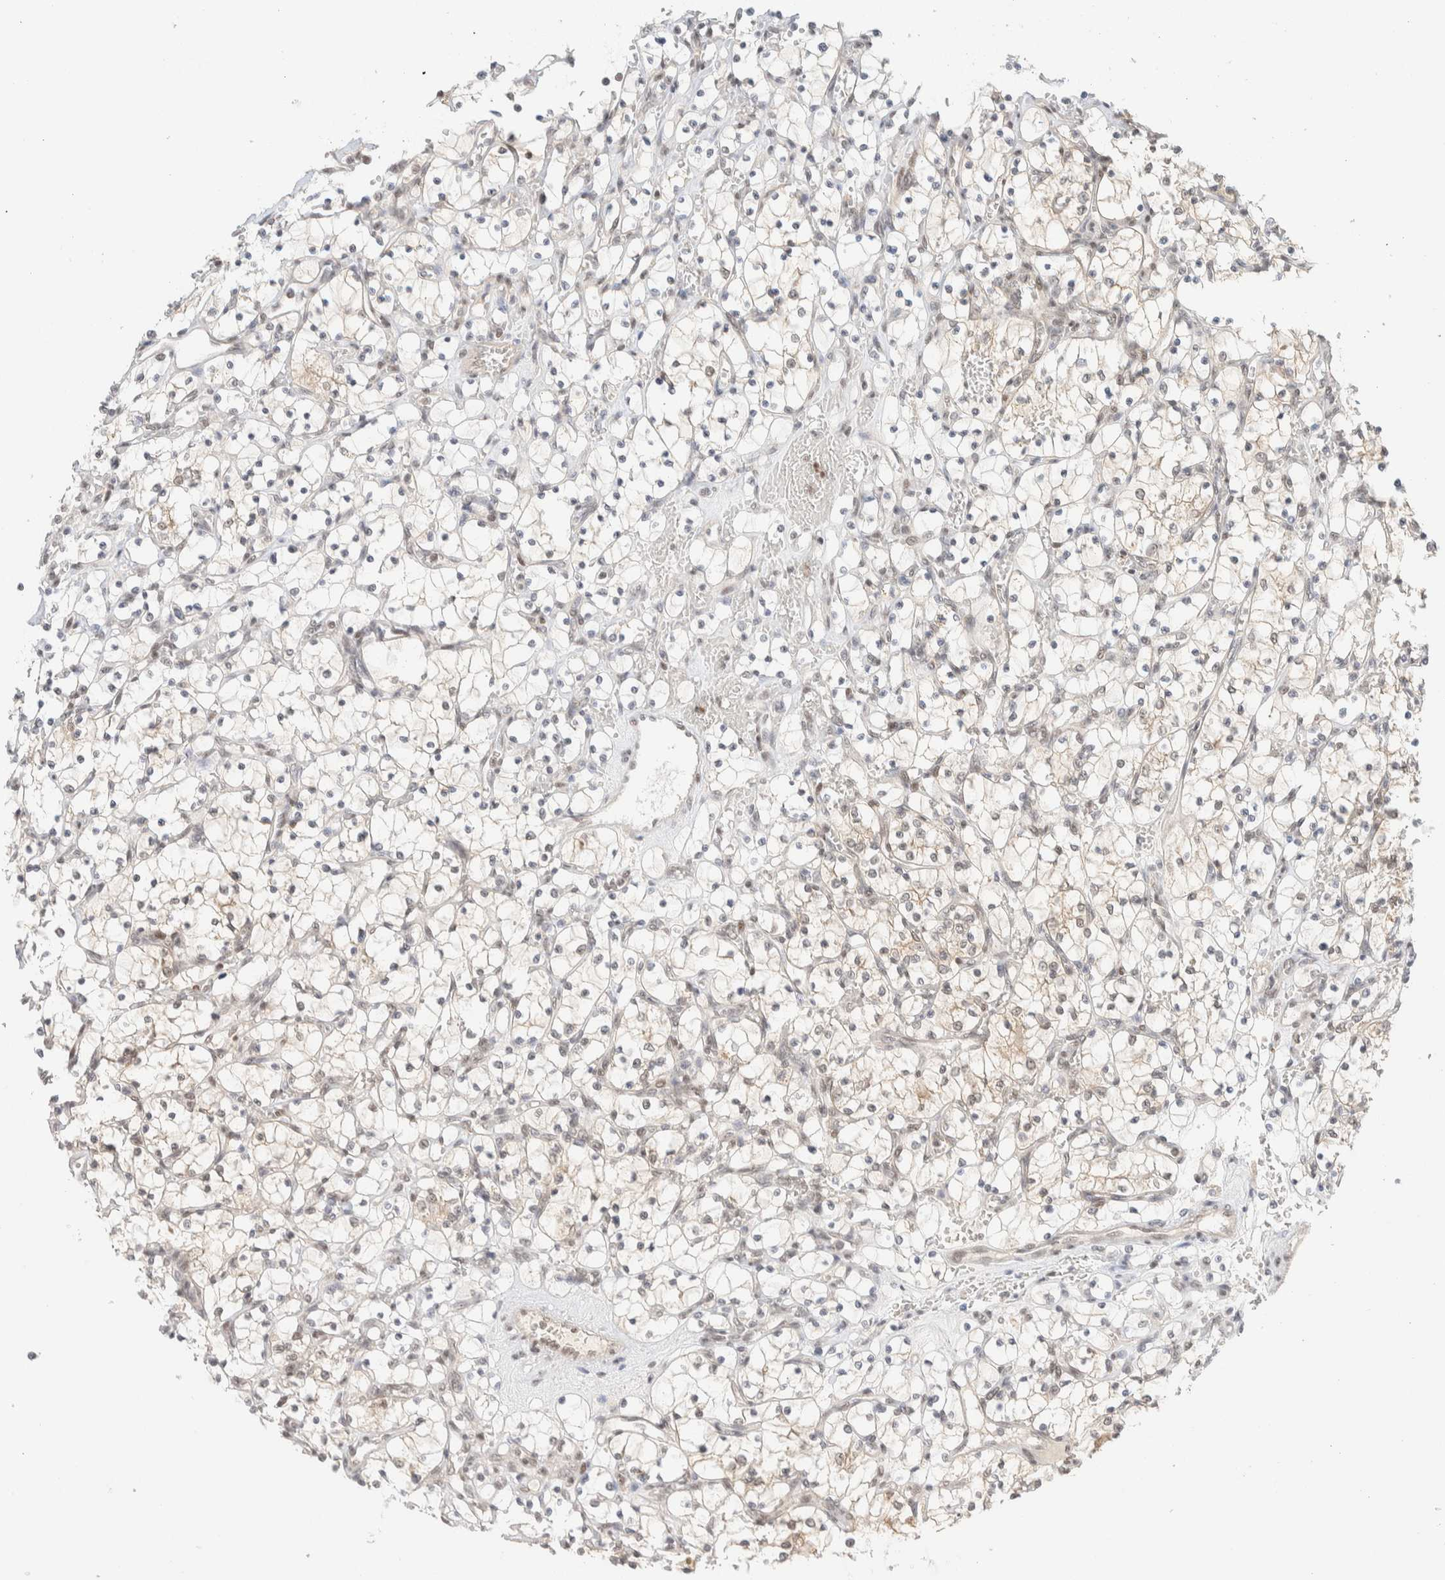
{"staining": {"intensity": "weak", "quantity": "<25%", "location": "cytoplasmic/membranous"}, "tissue": "renal cancer", "cell_type": "Tumor cells", "image_type": "cancer", "snomed": [{"axis": "morphology", "description": "Adenocarcinoma, NOS"}, {"axis": "topography", "description": "Kidney"}], "caption": "Immunohistochemistry photomicrograph of neoplastic tissue: human adenocarcinoma (renal) stained with DAB exhibits no significant protein staining in tumor cells.", "gene": "PYGO2", "patient": {"sex": "female", "age": 69}}